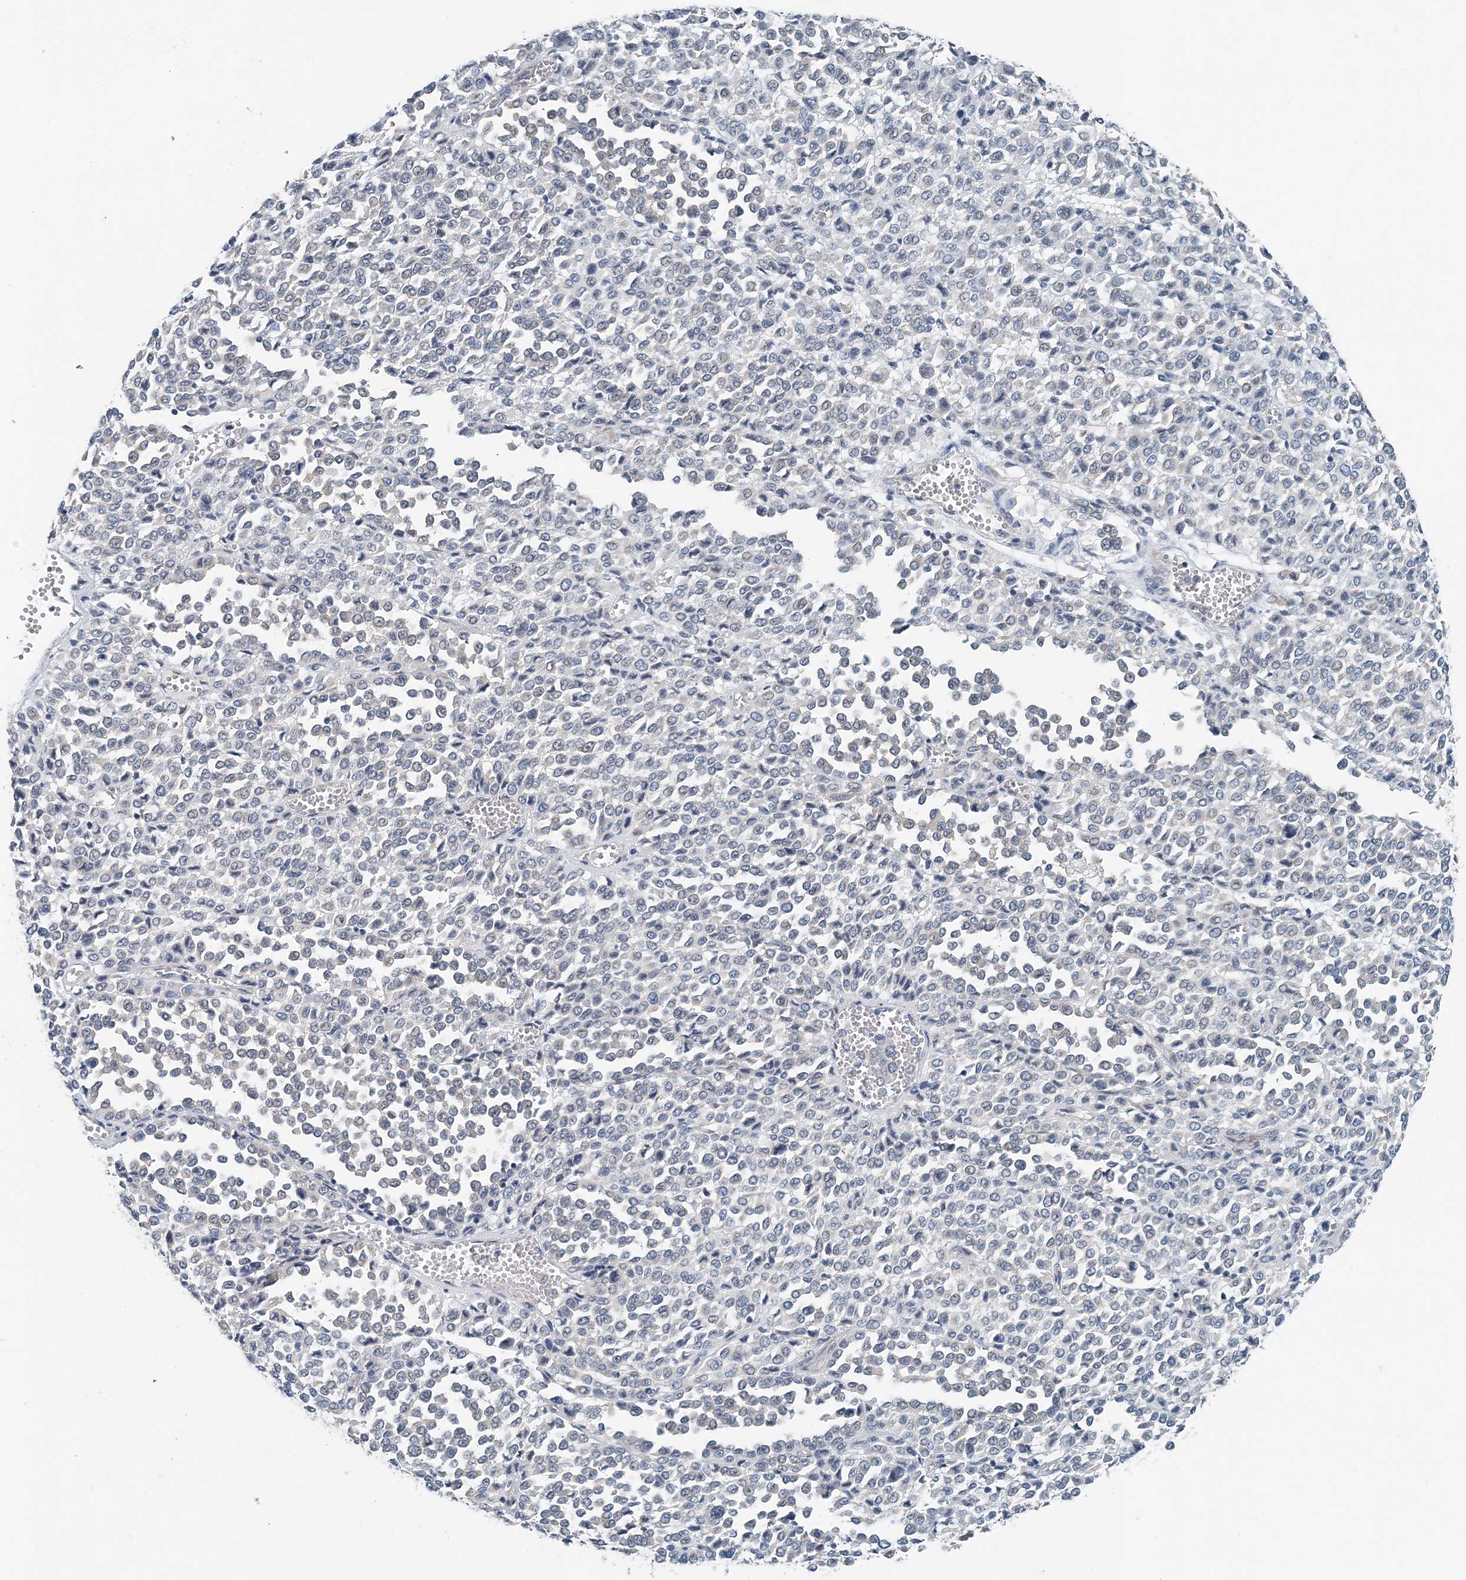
{"staining": {"intensity": "negative", "quantity": "none", "location": "none"}, "tissue": "melanoma", "cell_type": "Tumor cells", "image_type": "cancer", "snomed": [{"axis": "morphology", "description": "Malignant melanoma, Metastatic site"}, {"axis": "topography", "description": "Pancreas"}], "caption": "Immunohistochemistry image of human melanoma stained for a protein (brown), which reveals no expression in tumor cells.", "gene": "EEF1A2", "patient": {"sex": "female", "age": 30}}